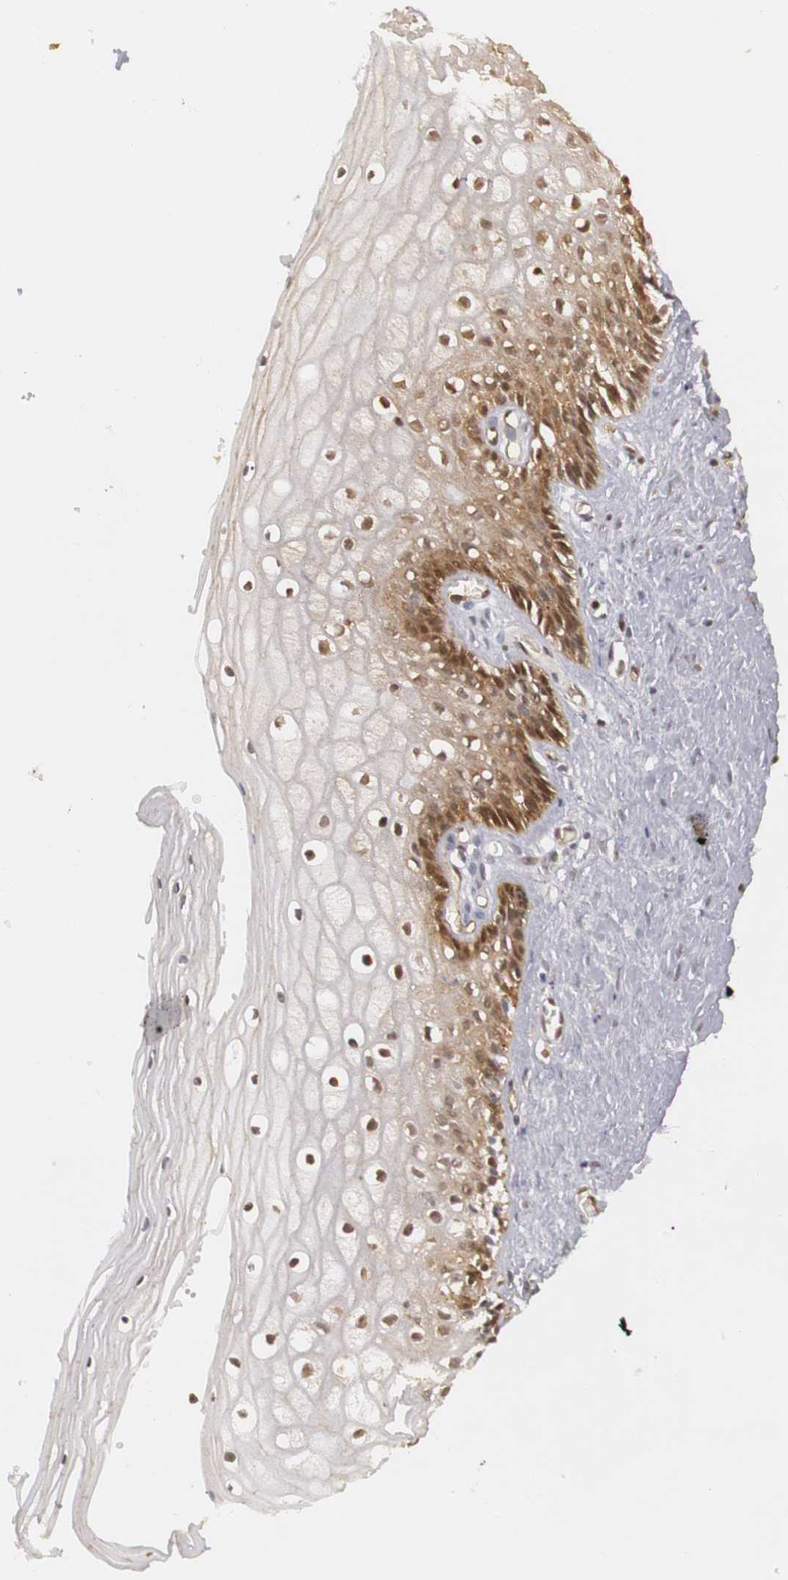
{"staining": {"intensity": "moderate", "quantity": ">75%", "location": "cytoplasmic/membranous,nuclear"}, "tissue": "vagina", "cell_type": "Squamous epithelial cells", "image_type": "normal", "snomed": [{"axis": "morphology", "description": "Normal tissue, NOS"}, {"axis": "topography", "description": "Vagina"}], "caption": "A brown stain highlights moderate cytoplasmic/membranous,nuclear expression of a protein in squamous epithelial cells of unremarkable vagina. (Stains: DAB (3,3'-diaminobenzidine) in brown, nuclei in blue, Microscopy: brightfield microscopy at high magnification).", "gene": "PLEKHA1", "patient": {"sex": "female", "age": 46}}